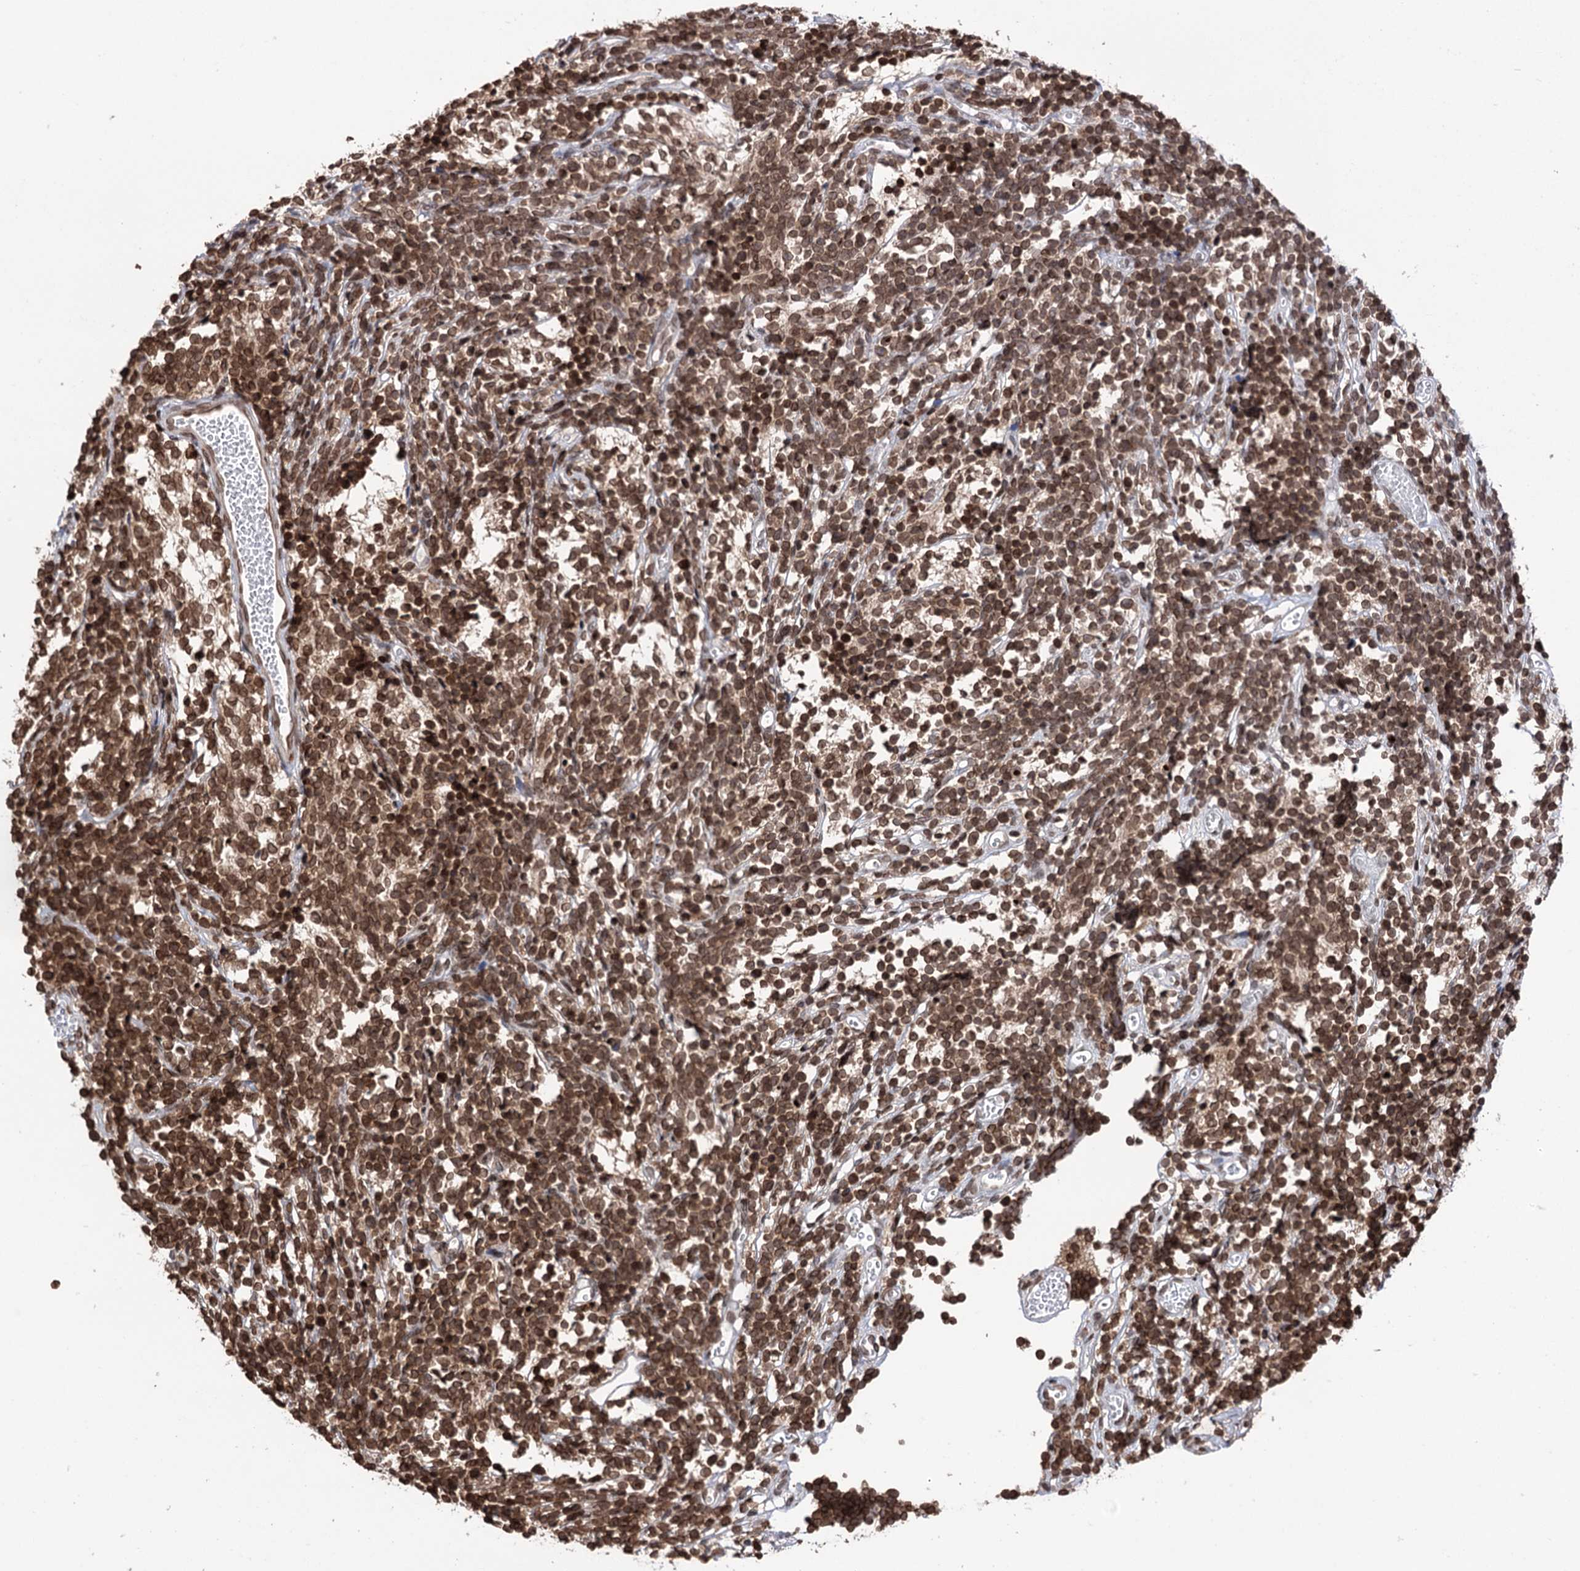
{"staining": {"intensity": "moderate", "quantity": ">75%", "location": "nuclear"}, "tissue": "glioma", "cell_type": "Tumor cells", "image_type": "cancer", "snomed": [{"axis": "morphology", "description": "Glioma, malignant, Low grade"}, {"axis": "topography", "description": "Brain"}], "caption": "Approximately >75% of tumor cells in human glioma demonstrate moderate nuclear protein positivity as visualized by brown immunohistochemical staining.", "gene": "CCDC77", "patient": {"sex": "female", "age": 1}}